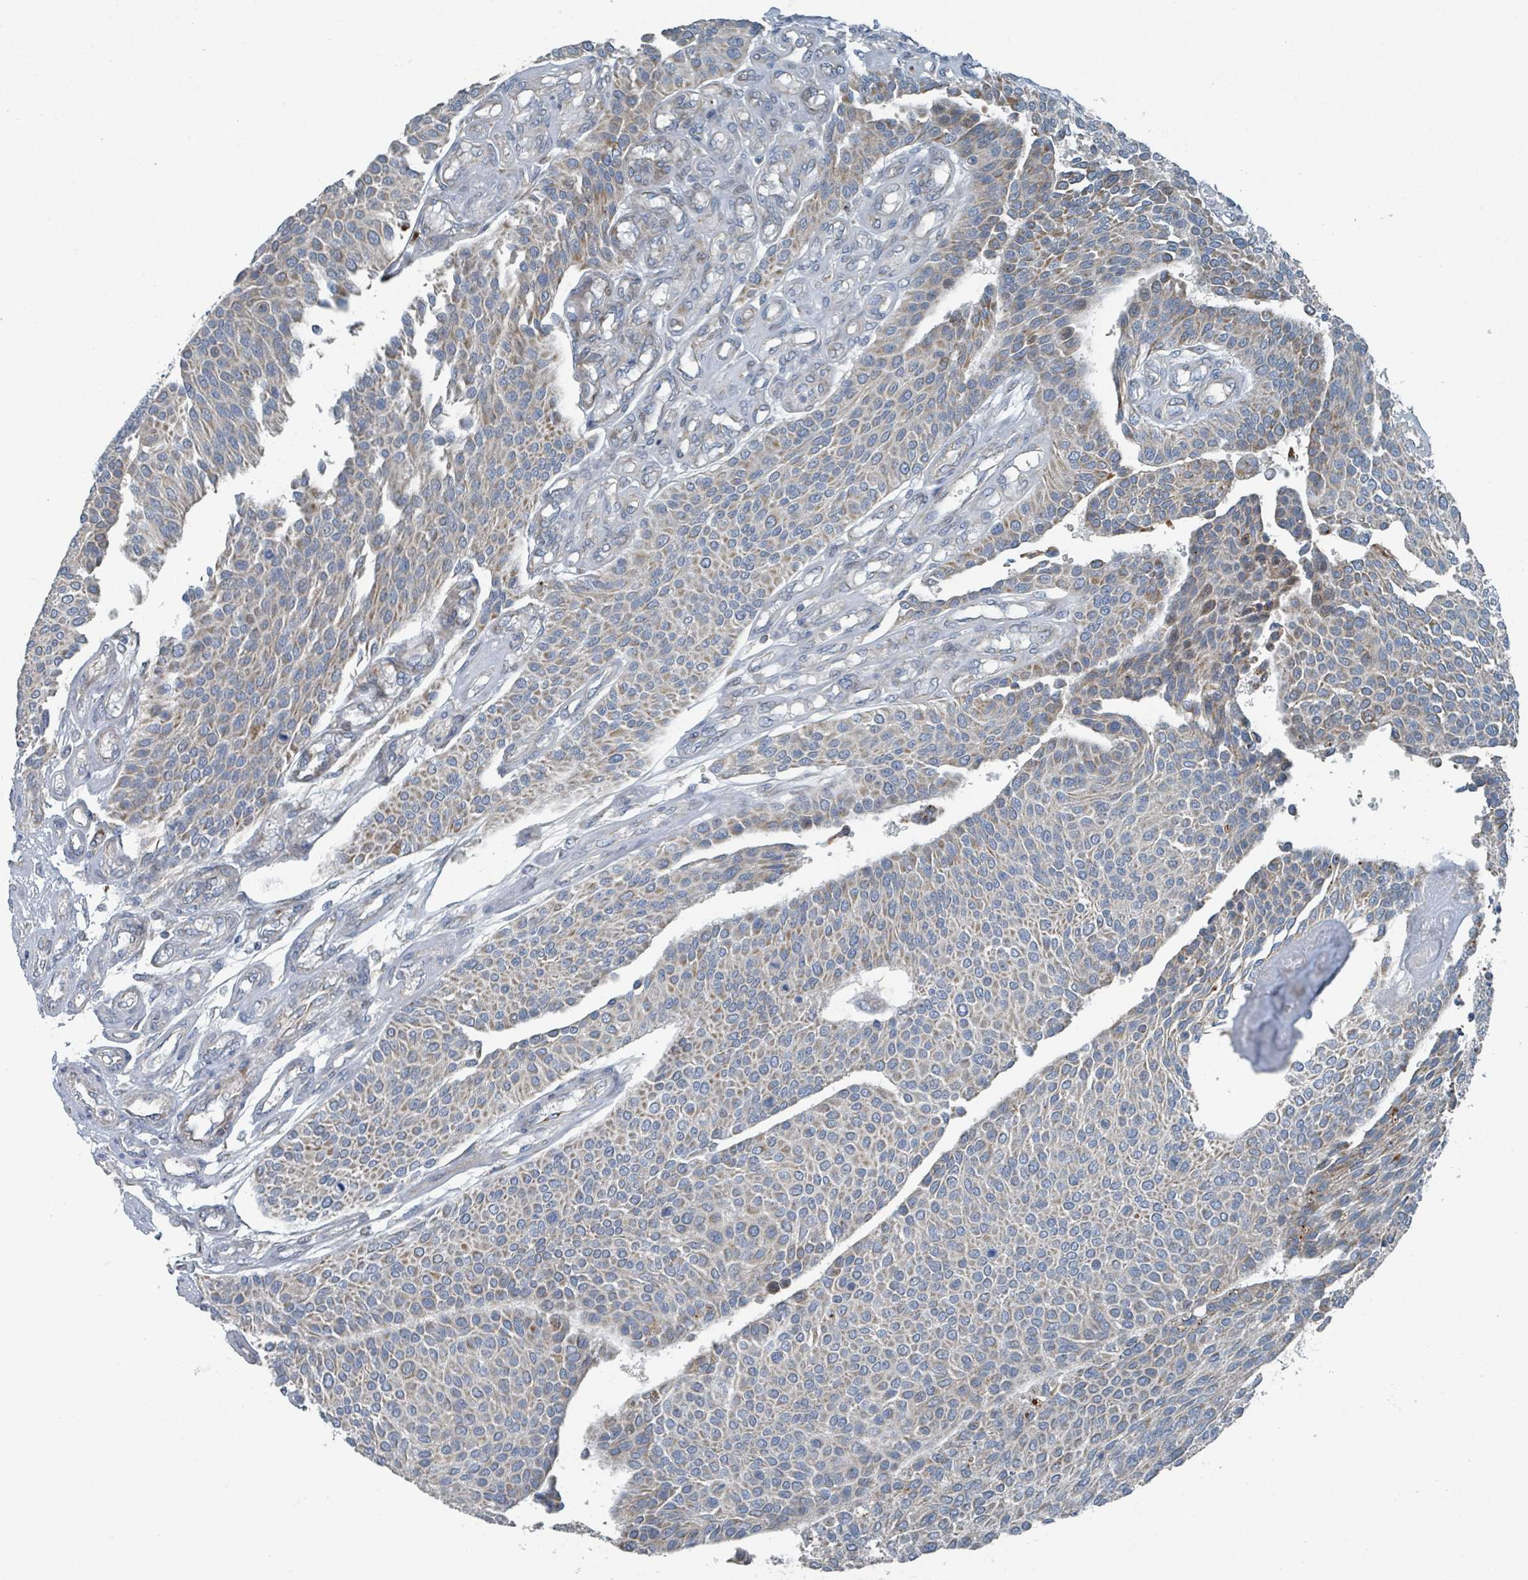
{"staining": {"intensity": "weak", "quantity": "<25%", "location": "cytoplasmic/membranous"}, "tissue": "urothelial cancer", "cell_type": "Tumor cells", "image_type": "cancer", "snomed": [{"axis": "morphology", "description": "Urothelial carcinoma, NOS"}, {"axis": "topography", "description": "Urinary bladder"}], "caption": "This is an immunohistochemistry micrograph of urothelial cancer. There is no positivity in tumor cells.", "gene": "DIPK2A", "patient": {"sex": "male", "age": 55}}